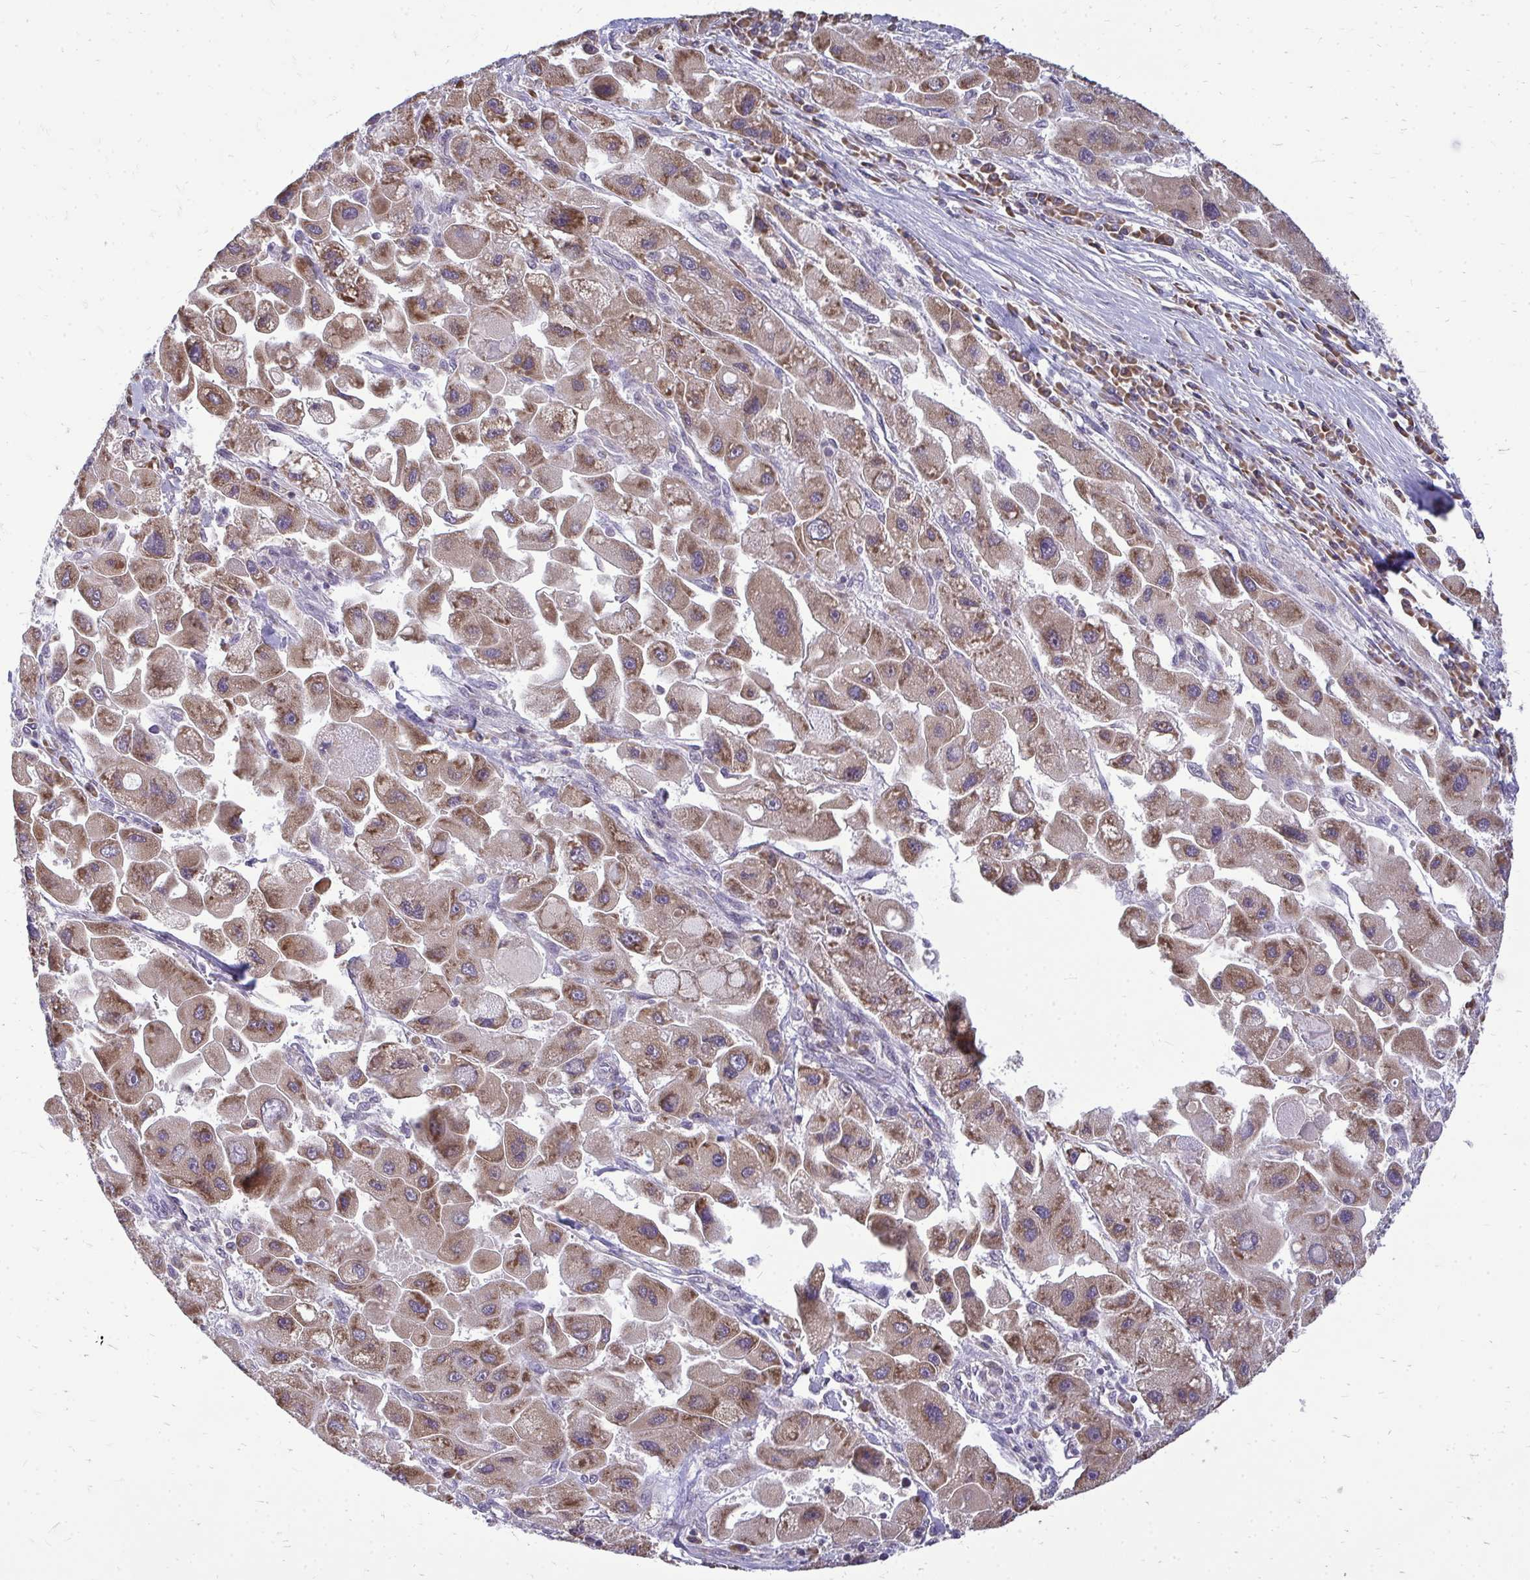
{"staining": {"intensity": "moderate", "quantity": ">75%", "location": "cytoplasmic/membranous"}, "tissue": "liver cancer", "cell_type": "Tumor cells", "image_type": "cancer", "snomed": [{"axis": "morphology", "description": "Carcinoma, Hepatocellular, NOS"}, {"axis": "topography", "description": "Liver"}], "caption": "This is a micrograph of immunohistochemistry (IHC) staining of liver cancer, which shows moderate expression in the cytoplasmic/membranous of tumor cells.", "gene": "RPLP2", "patient": {"sex": "male", "age": 24}}